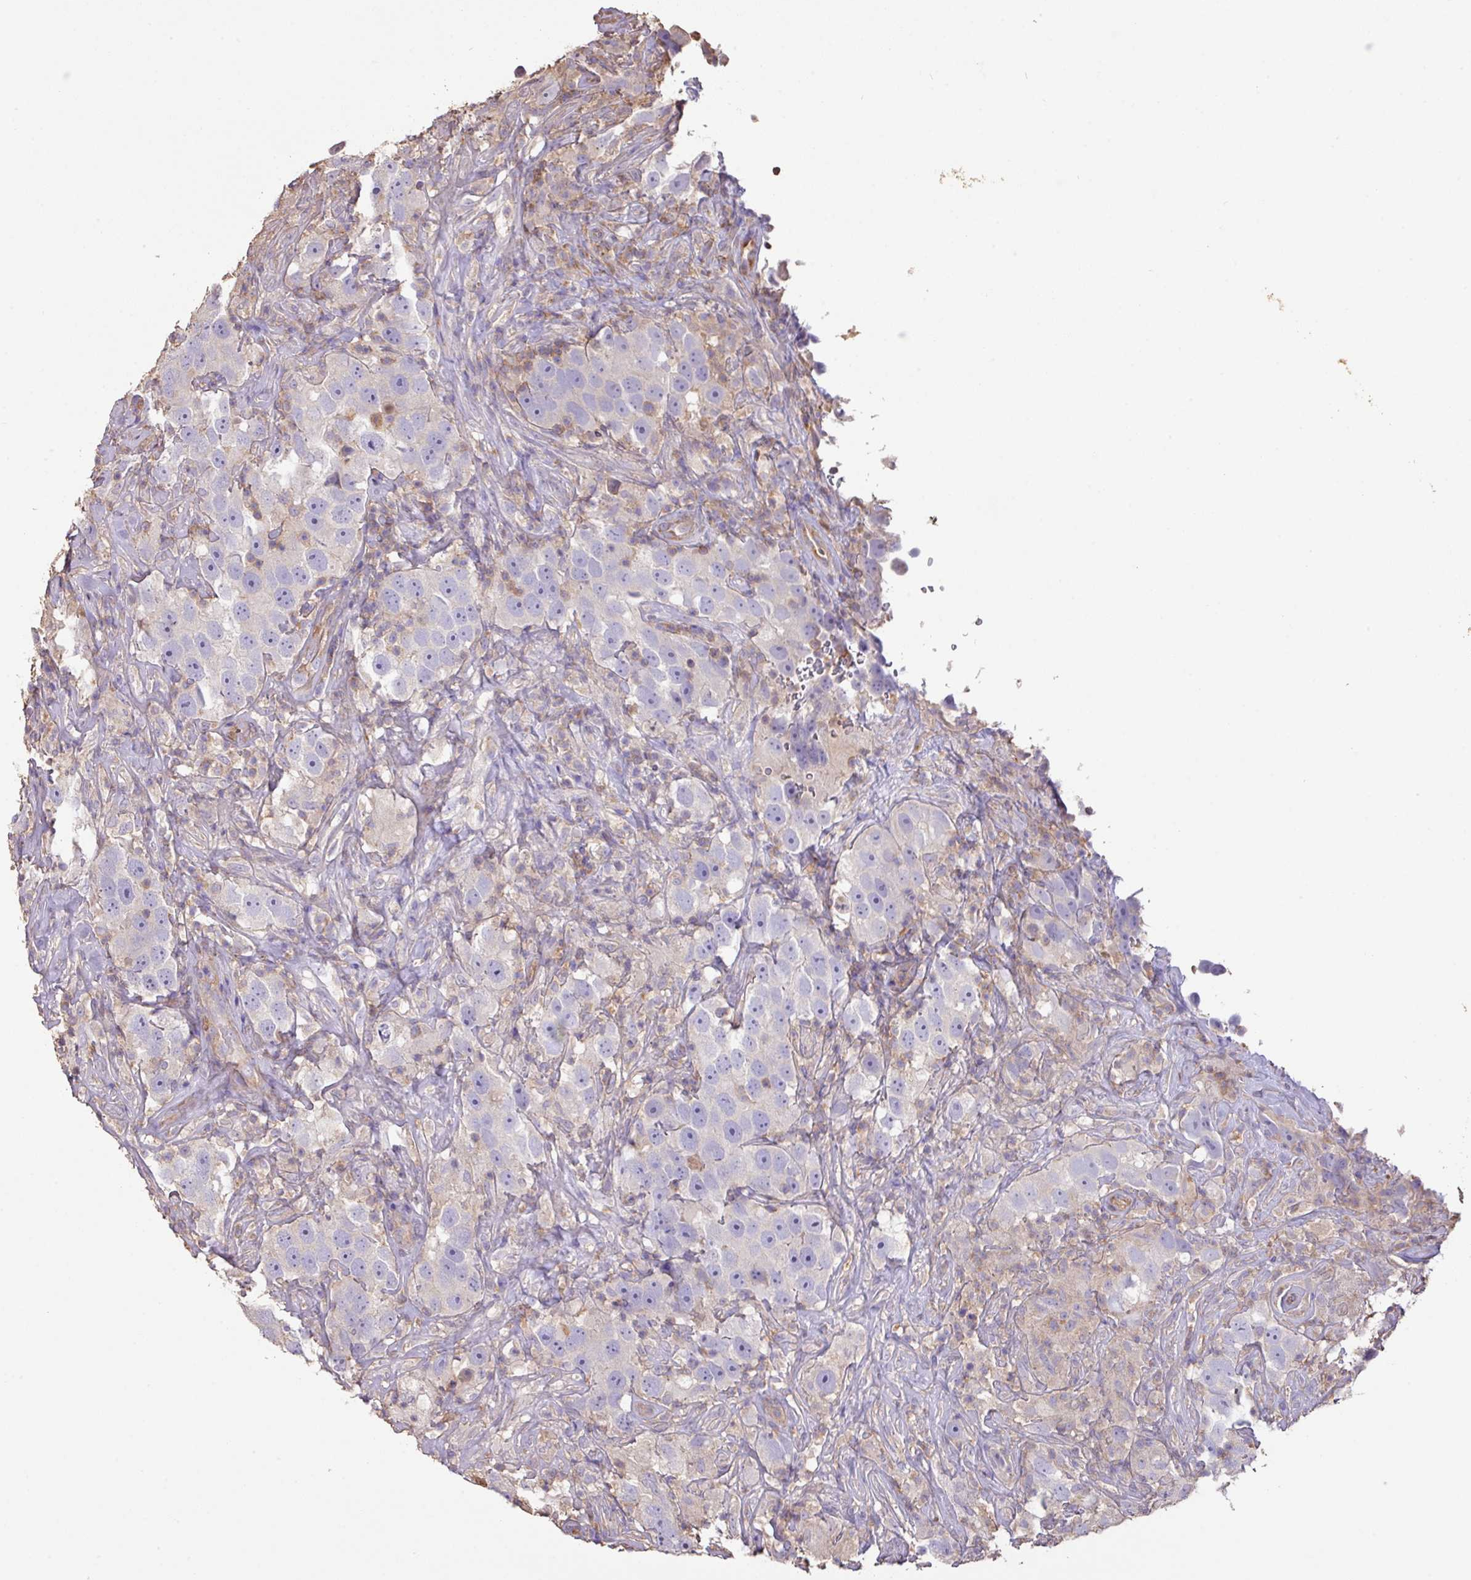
{"staining": {"intensity": "negative", "quantity": "none", "location": "none"}, "tissue": "testis cancer", "cell_type": "Tumor cells", "image_type": "cancer", "snomed": [{"axis": "morphology", "description": "Seminoma, NOS"}, {"axis": "topography", "description": "Testis"}], "caption": "Immunohistochemistry (IHC) image of testis cancer stained for a protein (brown), which exhibits no expression in tumor cells.", "gene": "CALML4", "patient": {"sex": "male", "age": 49}}